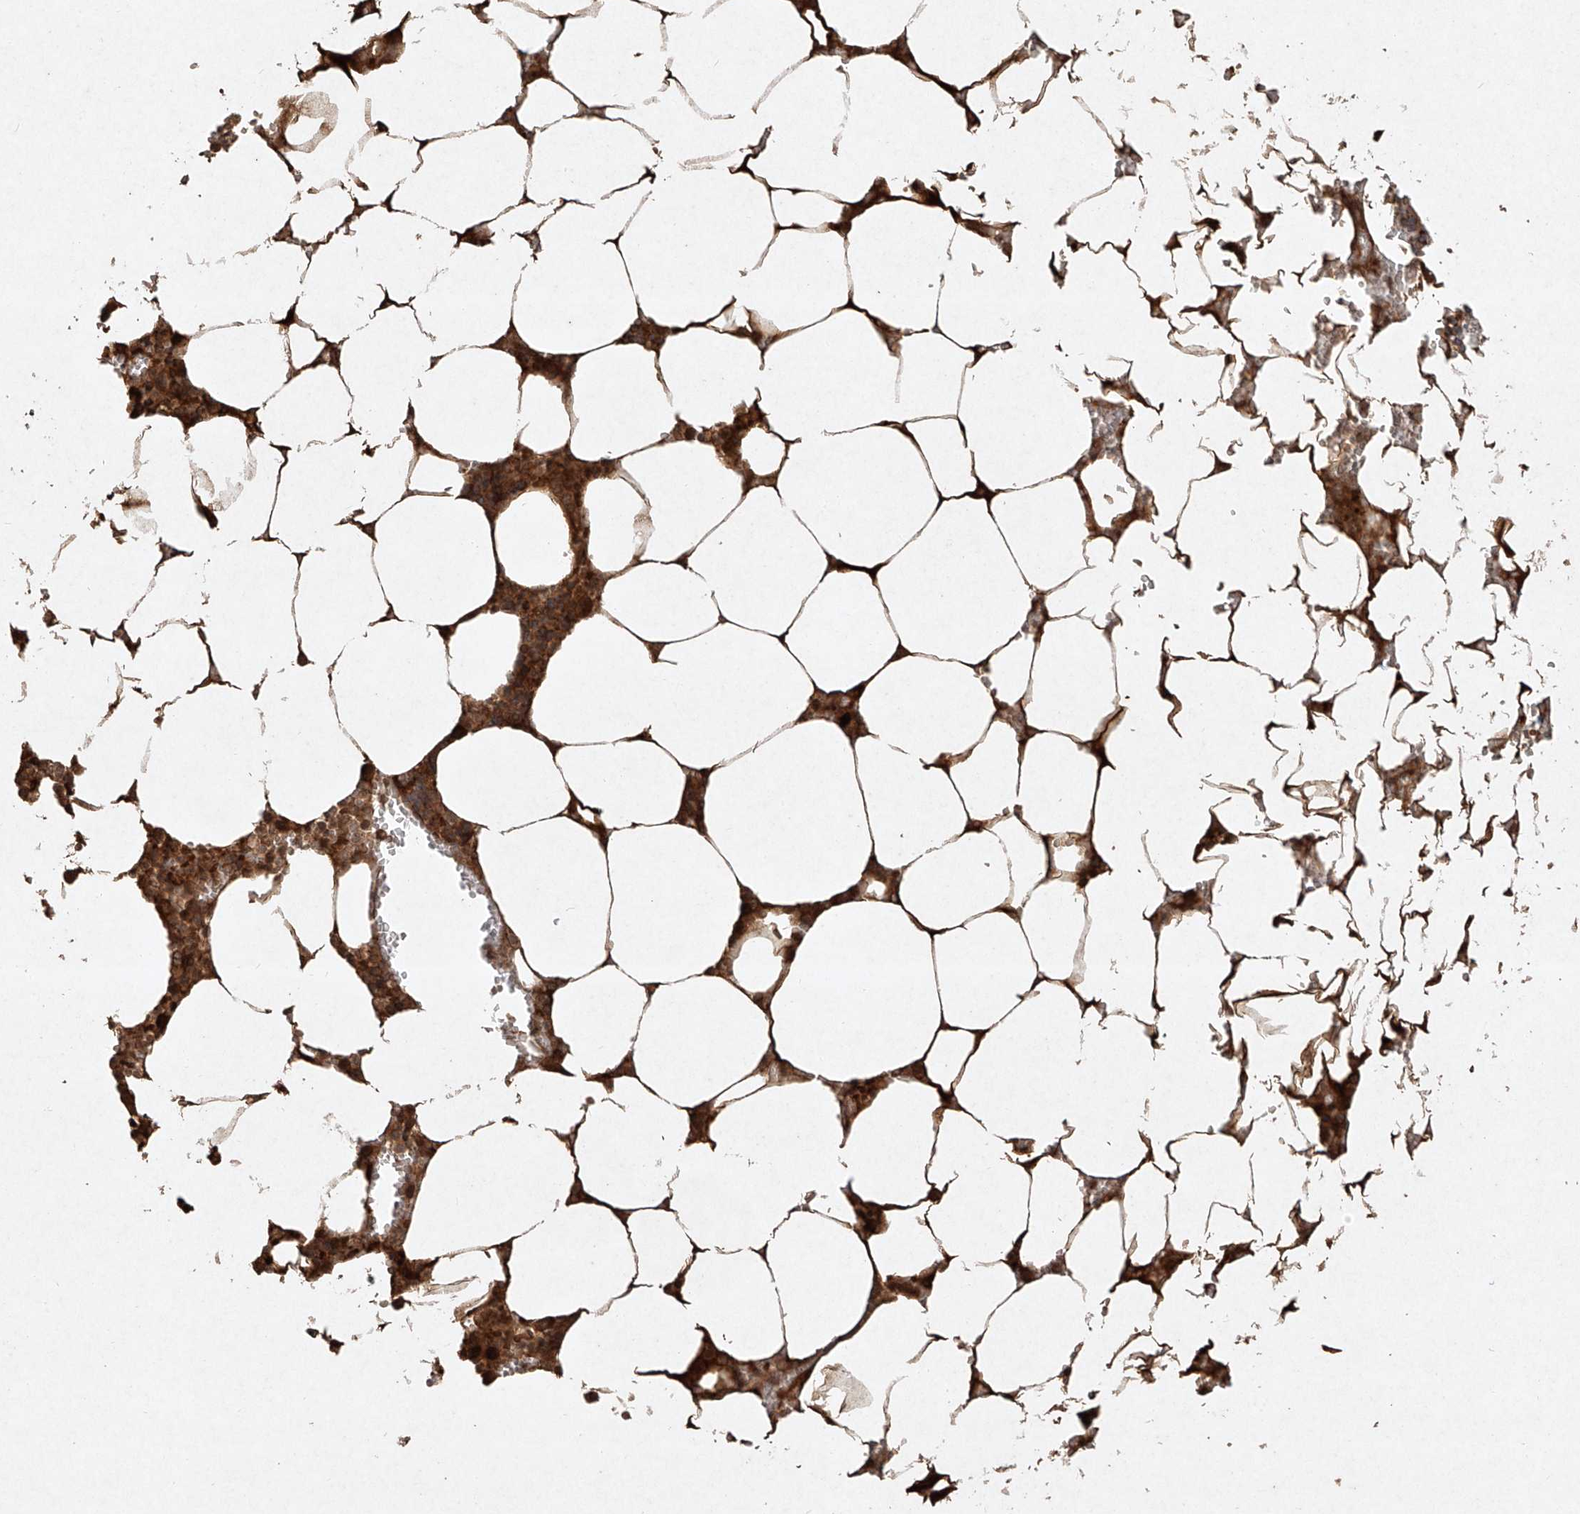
{"staining": {"intensity": "moderate", "quantity": ">75%", "location": "cytoplasmic/membranous"}, "tissue": "bone marrow", "cell_type": "Hematopoietic cells", "image_type": "normal", "snomed": [{"axis": "morphology", "description": "Normal tissue, NOS"}, {"axis": "topography", "description": "Bone marrow"}], "caption": "Immunohistochemical staining of normal human bone marrow demonstrates medium levels of moderate cytoplasmic/membranous positivity in about >75% of hematopoietic cells. (DAB = brown stain, brightfield microscopy at high magnification).", "gene": "CYYR1", "patient": {"sex": "male", "age": 70}}